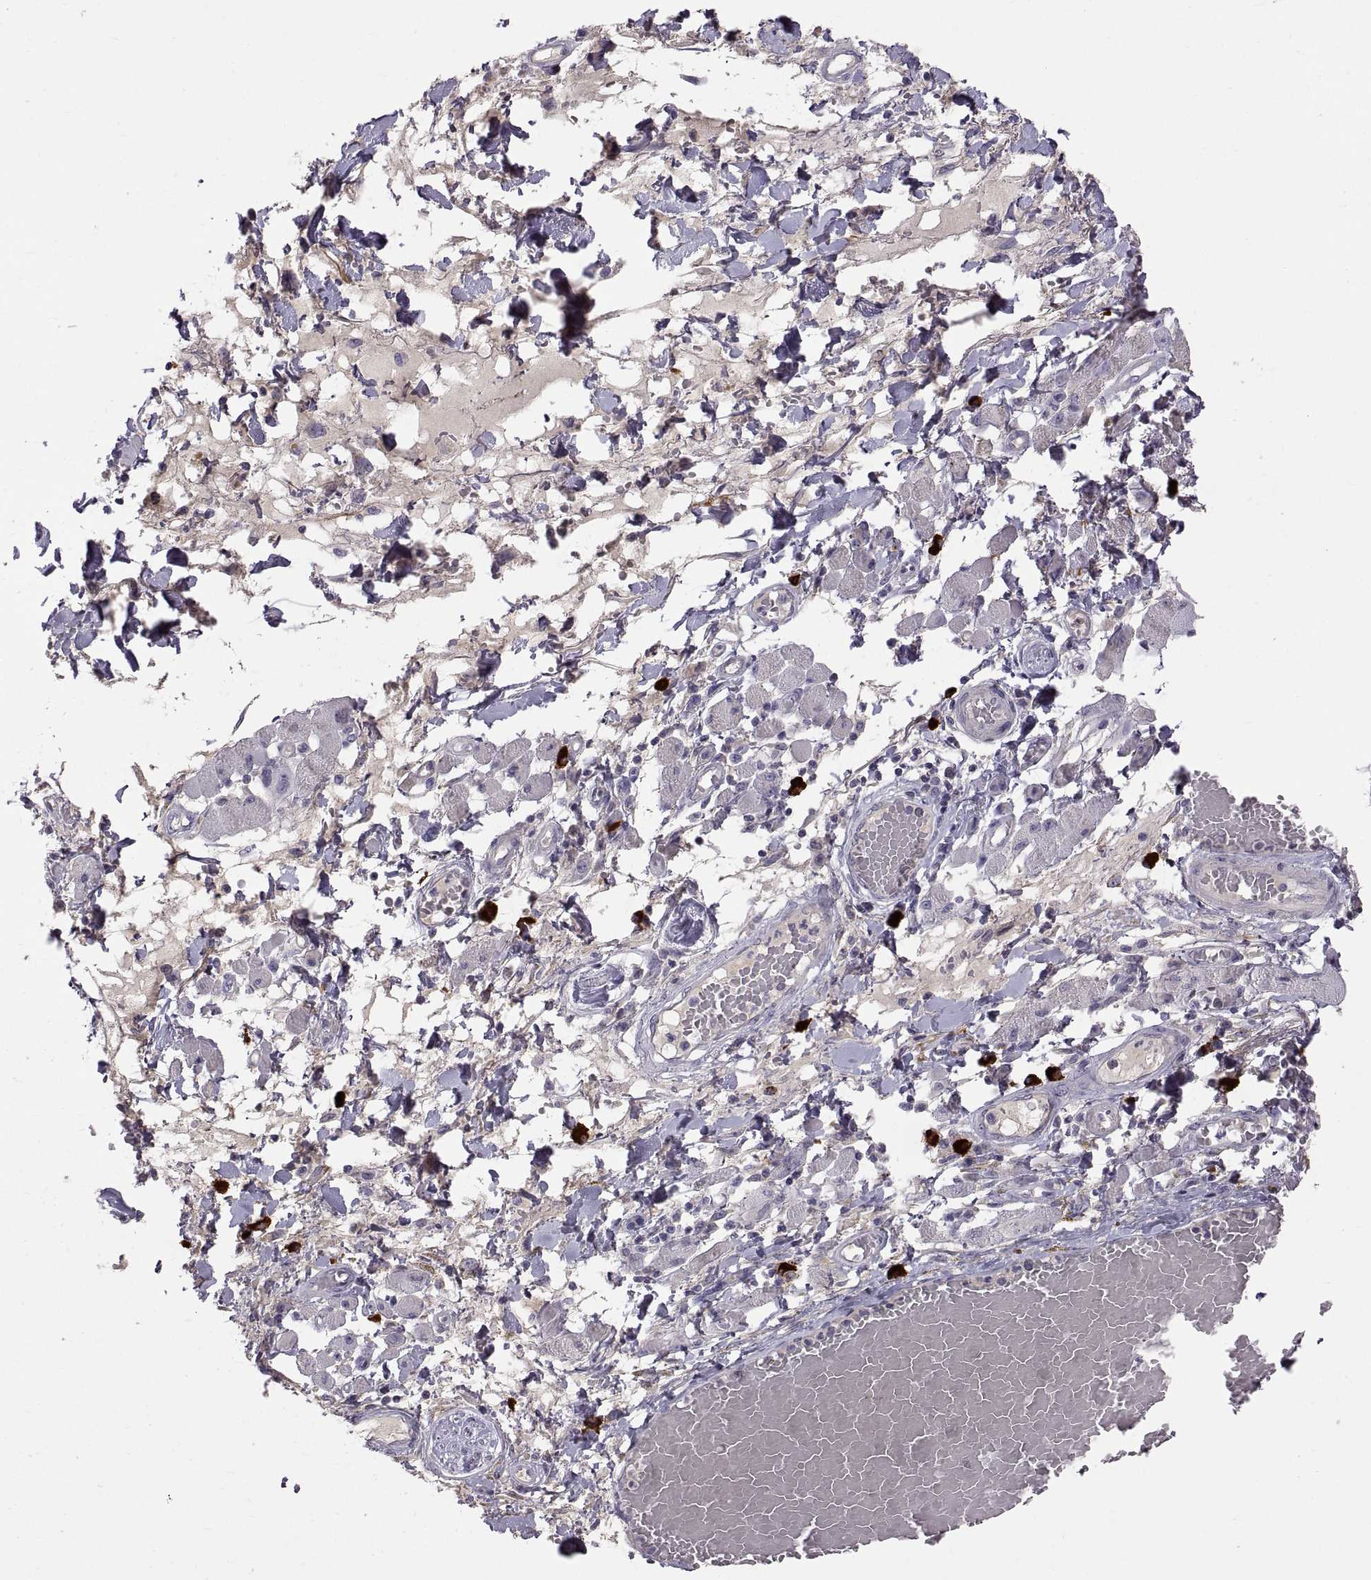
{"staining": {"intensity": "negative", "quantity": "none", "location": "none"}, "tissue": "melanoma", "cell_type": "Tumor cells", "image_type": "cancer", "snomed": [{"axis": "morphology", "description": "Malignant melanoma, NOS"}, {"axis": "topography", "description": "Skin"}], "caption": "Human melanoma stained for a protein using IHC exhibits no staining in tumor cells.", "gene": "WFDC8", "patient": {"sex": "female", "age": 91}}